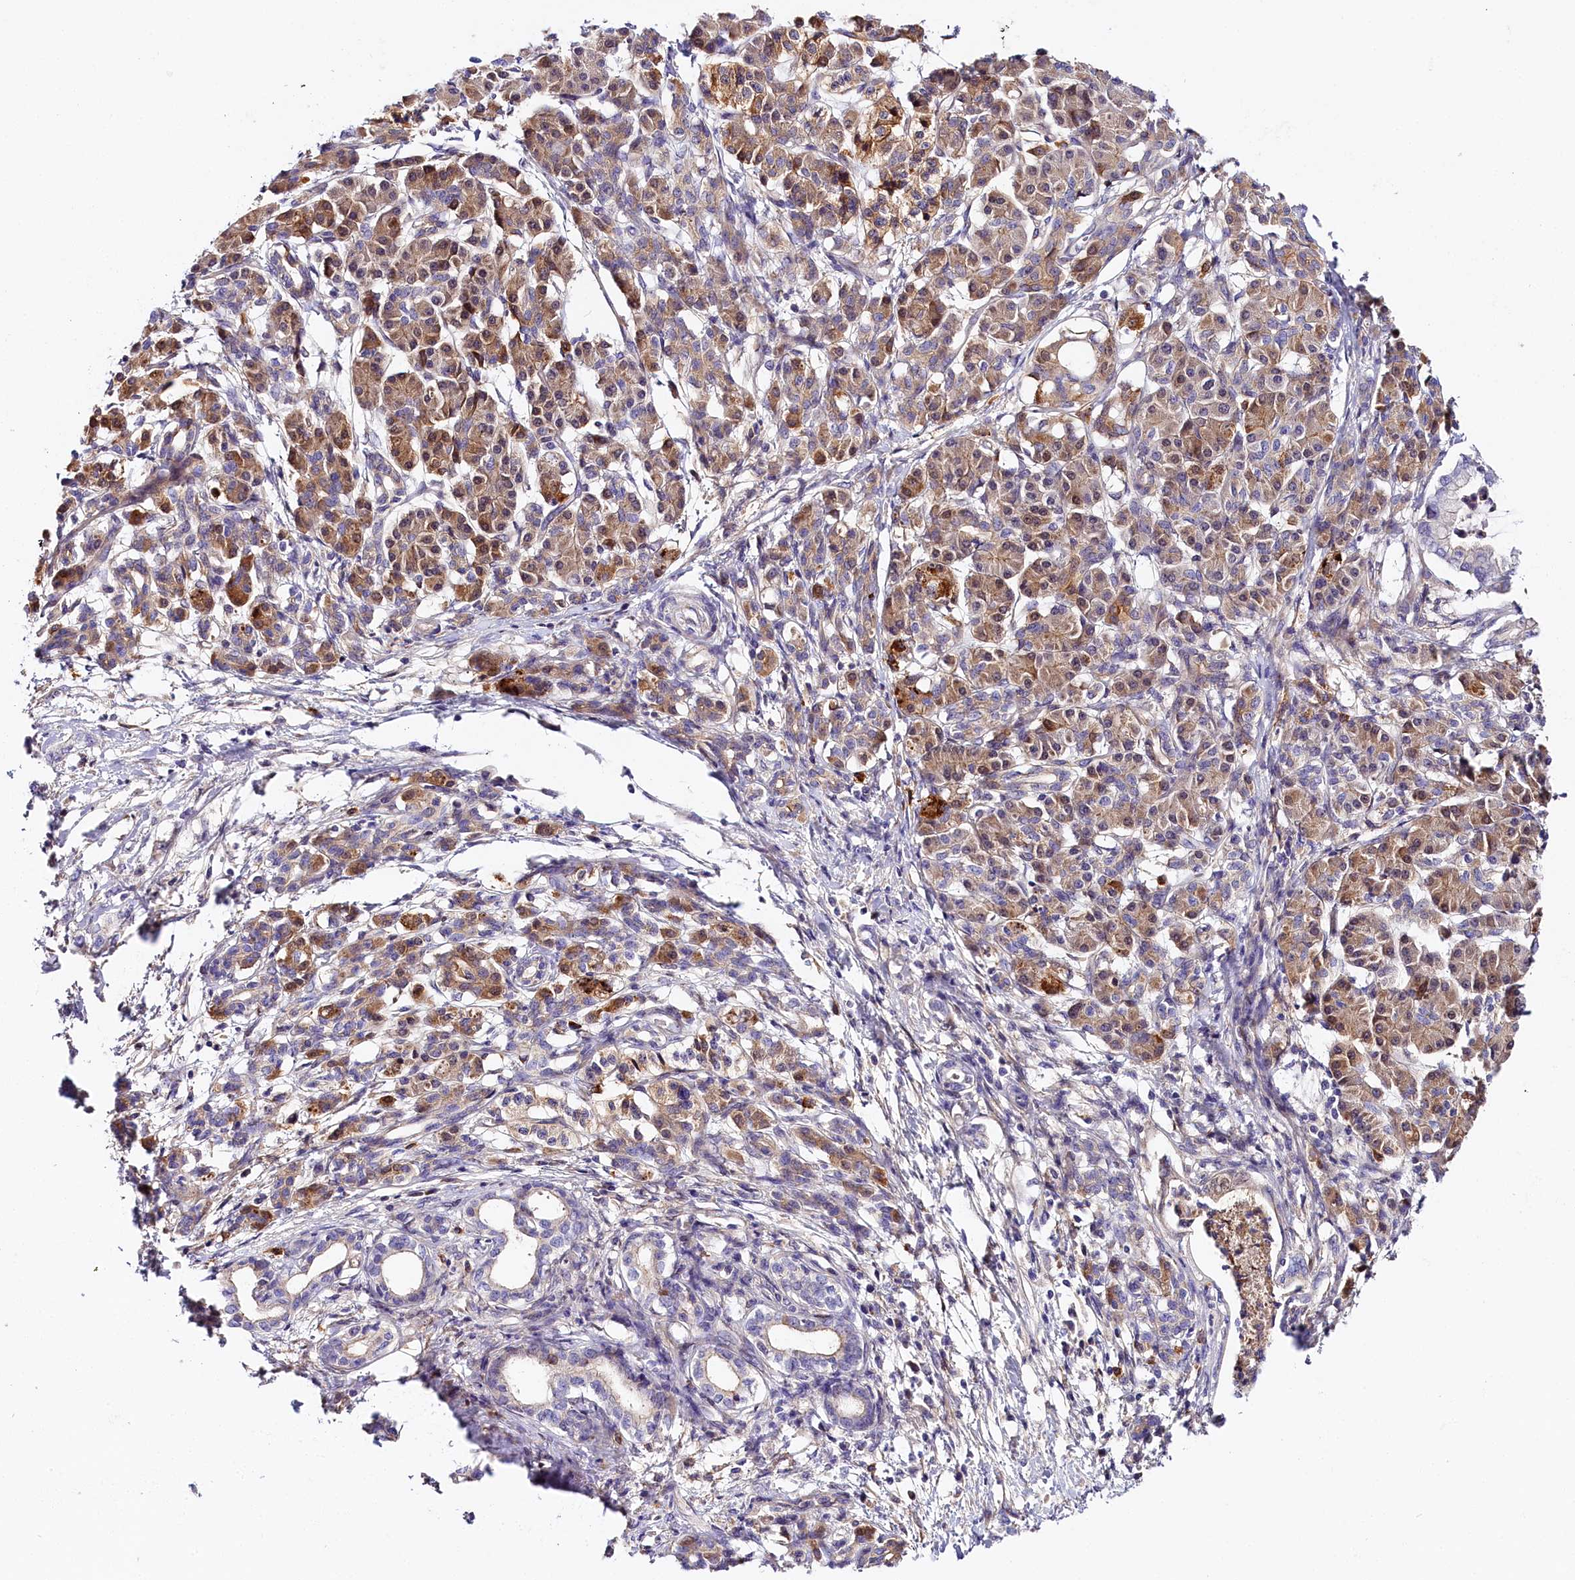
{"staining": {"intensity": "negative", "quantity": "none", "location": "none"}, "tissue": "pancreatic cancer", "cell_type": "Tumor cells", "image_type": "cancer", "snomed": [{"axis": "morphology", "description": "Adenocarcinoma, NOS"}, {"axis": "topography", "description": "Pancreas"}], "caption": "An image of pancreatic cancer (adenocarcinoma) stained for a protein exhibits no brown staining in tumor cells.", "gene": "KATNB1", "patient": {"sex": "female", "age": 55}}